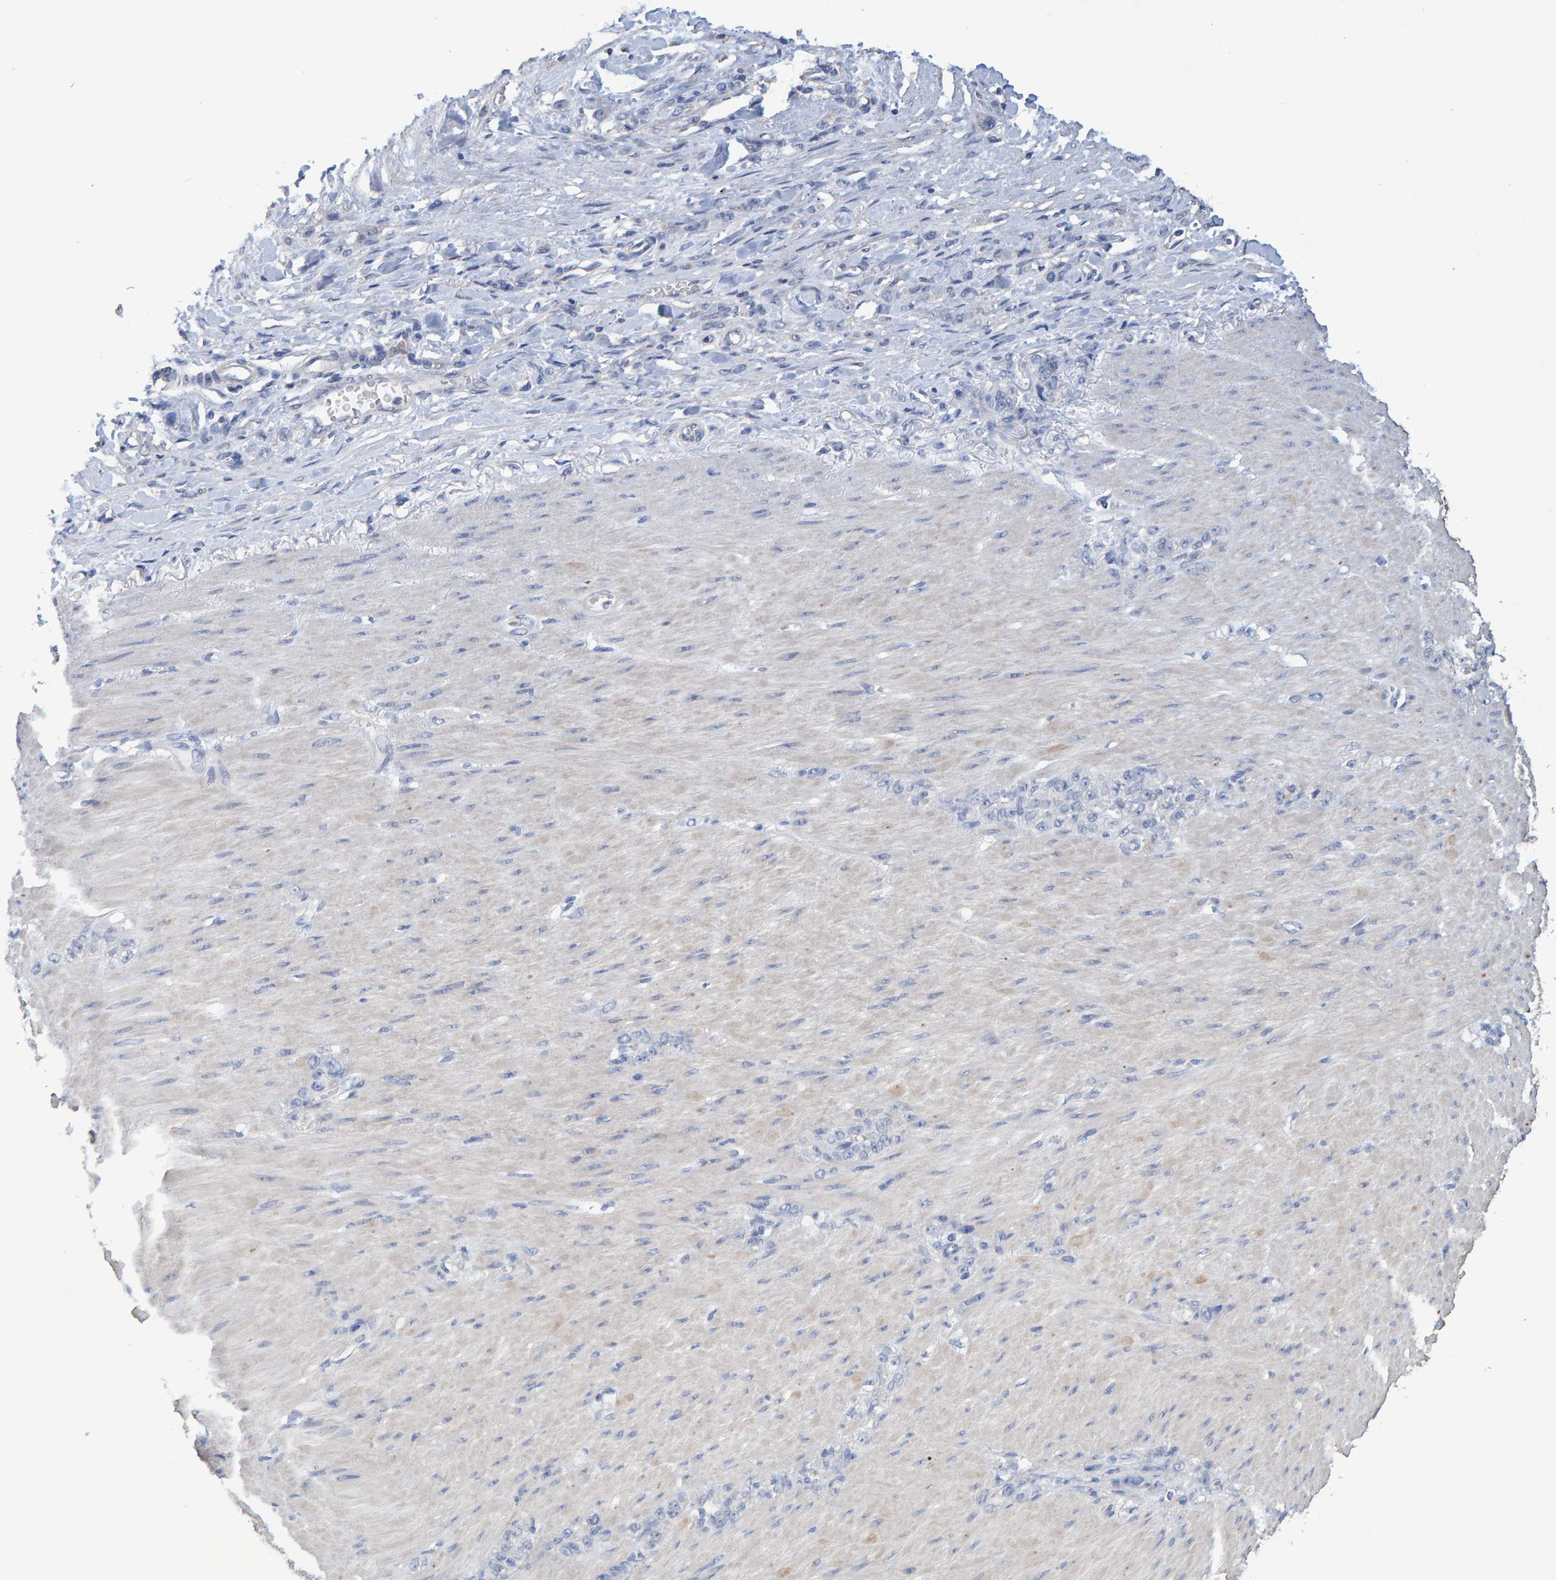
{"staining": {"intensity": "negative", "quantity": "none", "location": "none"}, "tissue": "stomach cancer", "cell_type": "Tumor cells", "image_type": "cancer", "snomed": [{"axis": "morphology", "description": "Normal tissue, NOS"}, {"axis": "morphology", "description": "Adenocarcinoma, NOS"}, {"axis": "topography", "description": "Stomach"}], "caption": "The micrograph shows no staining of tumor cells in adenocarcinoma (stomach).", "gene": "HEMGN", "patient": {"sex": "male", "age": 82}}